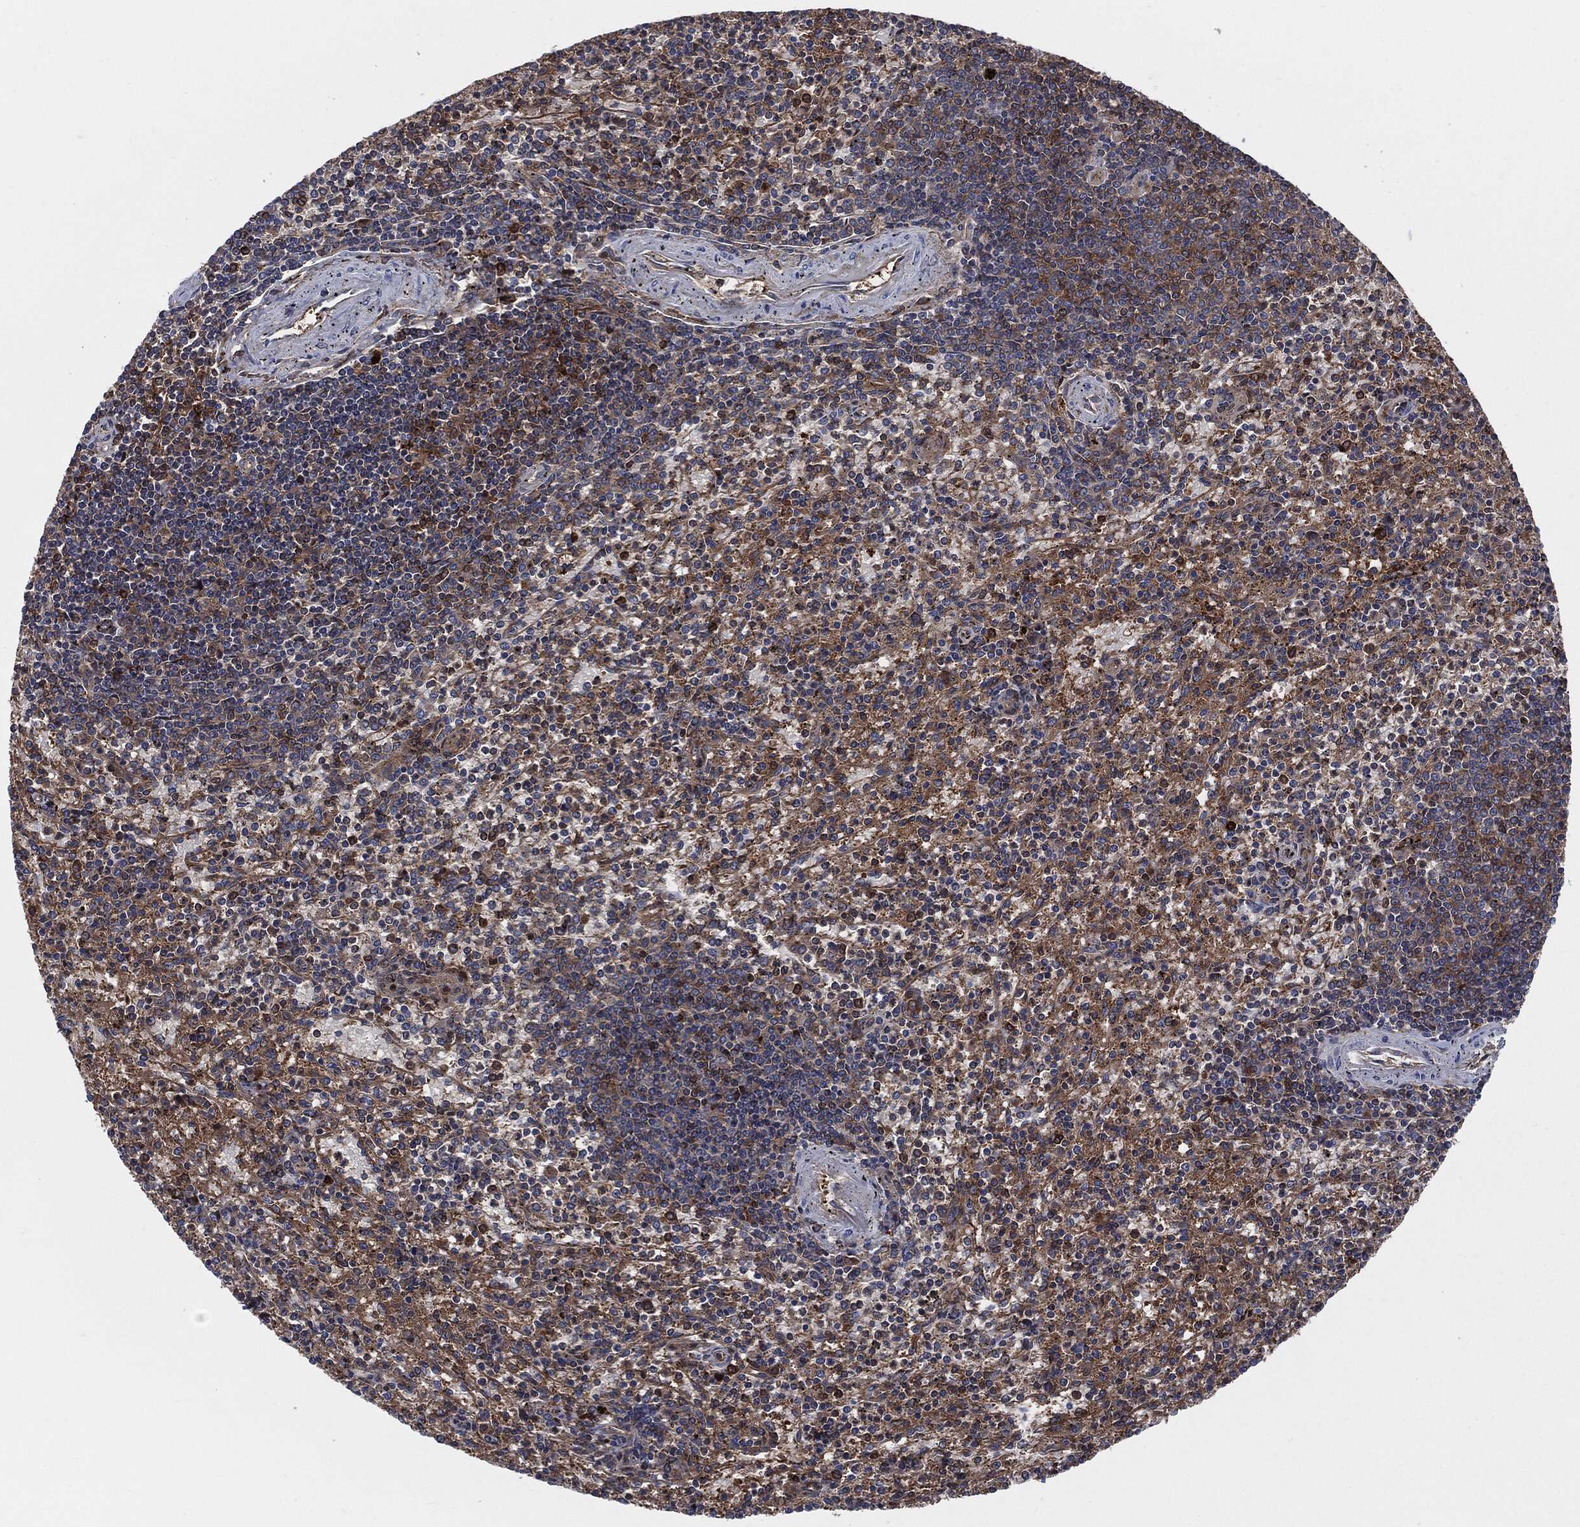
{"staining": {"intensity": "weak", "quantity": "25%-75%", "location": "cytoplasmic/membranous"}, "tissue": "spleen", "cell_type": "Cells in red pulp", "image_type": "normal", "snomed": [{"axis": "morphology", "description": "Normal tissue, NOS"}, {"axis": "topography", "description": "Spleen"}], "caption": "DAB immunohistochemical staining of unremarkable spleen shows weak cytoplasmic/membranous protein positivity in approximately 25%-75% of cells in red pulp. The staining is performed using DAB (3,3'-diaminobenzidine) brown chromogen to label protein expression. The nuclei are counter-stained blue using hematoxylin.", "gene": "XPNPEP1", "patient": {"sex": "female", "age": 37}}